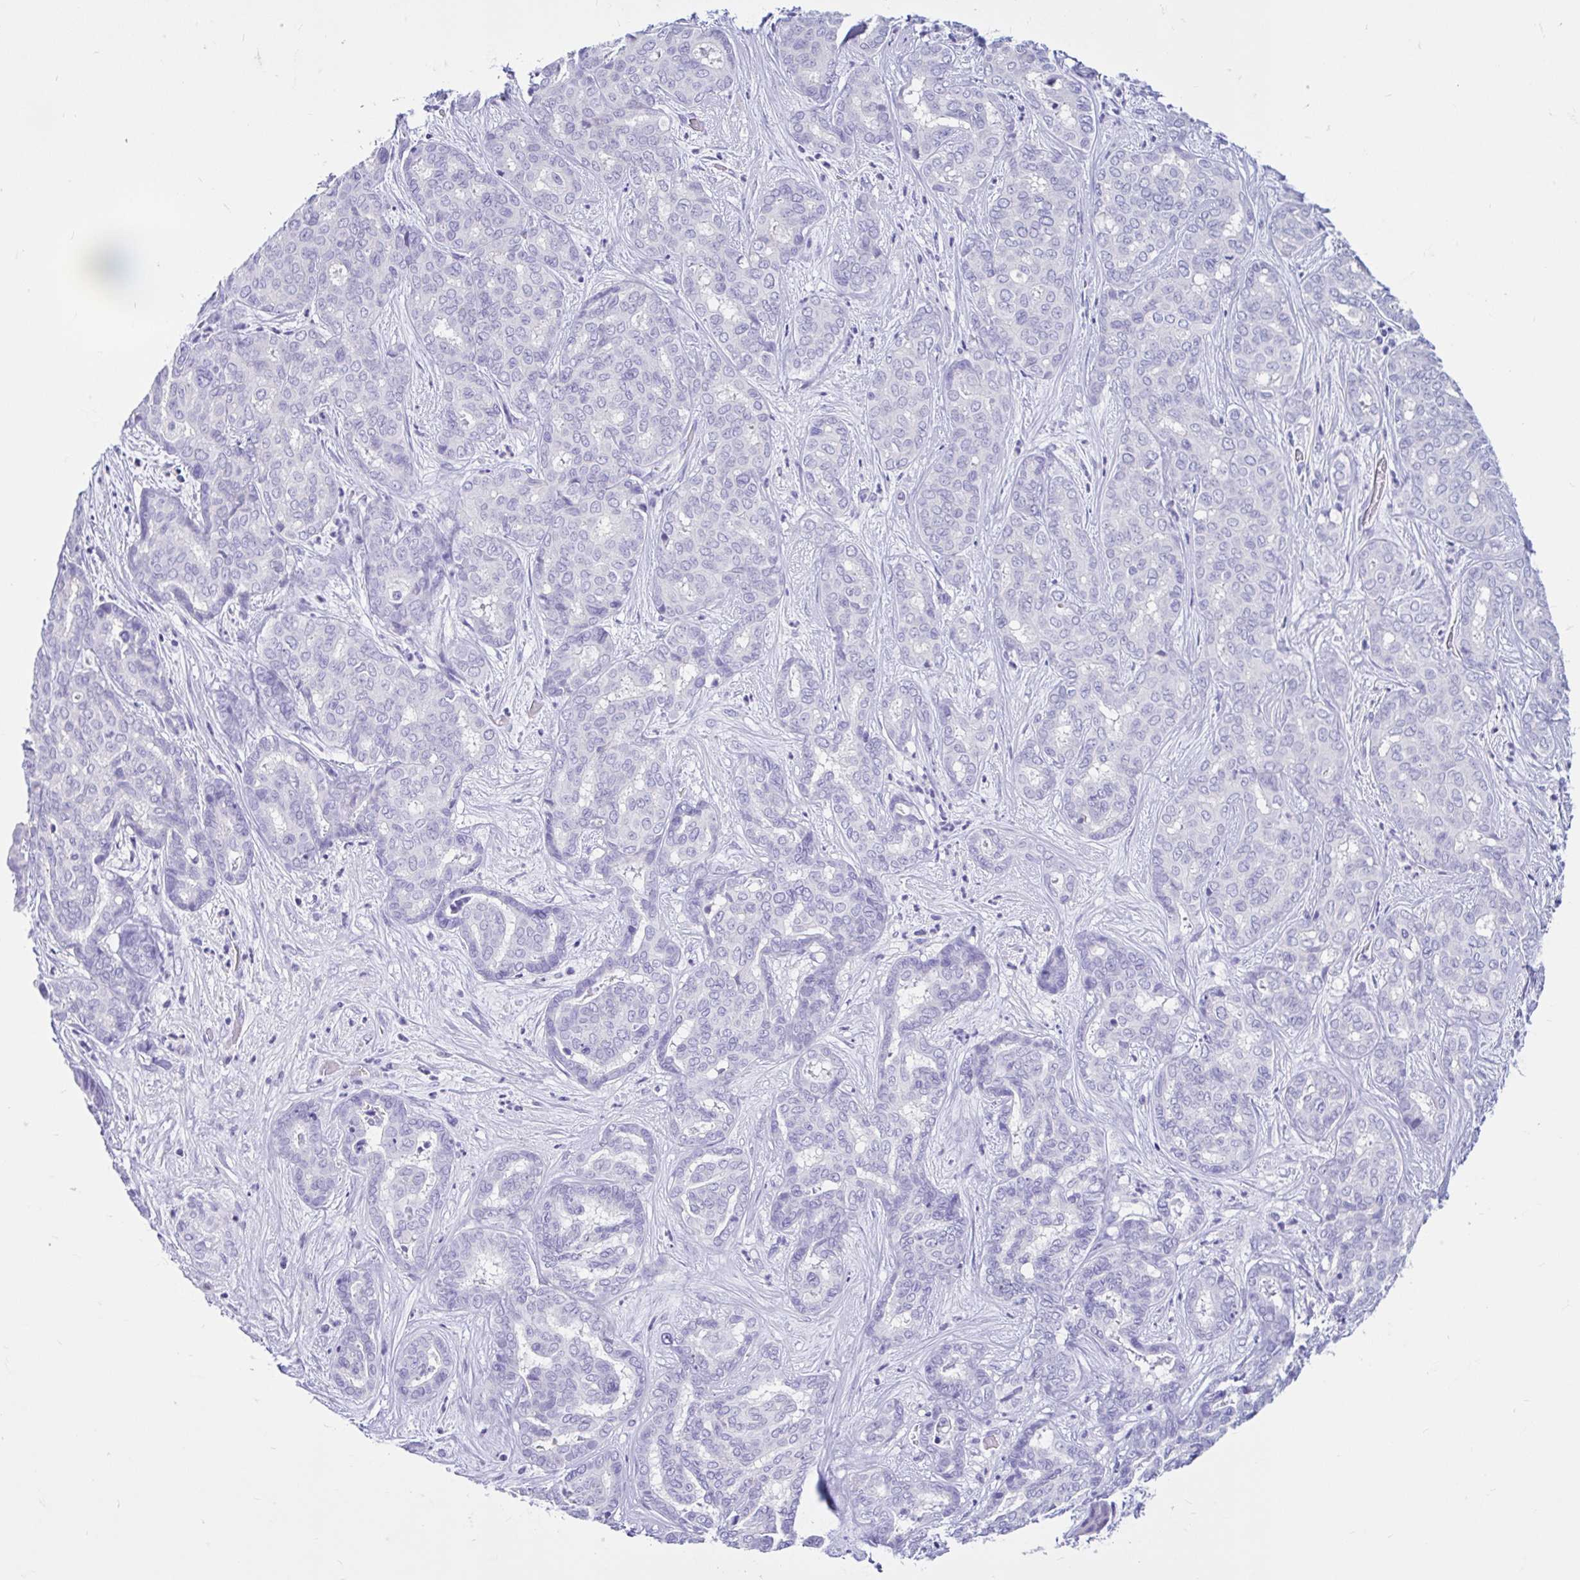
{"staining": {"intensity": "negative", "quantity": "none", "location": "none"}, "tissue": "liver cancer", "cell_type": "Tumor cells", "image_type": "cancer", "snomed": [{"axis": "morphology", "description": "Cholangiocarcinoma"}, {"axis": "topography", "description": "Liver"}], "caption": "Cholangiocarcinoma (liver) was stained to show a protein in brown. There is no significant expression in tumor cells. (Immunohistochemistry, brightfield microscopy, high magnification).", "gene": "CYP19A1", "patient": {"sex": "female", "age": 64}}